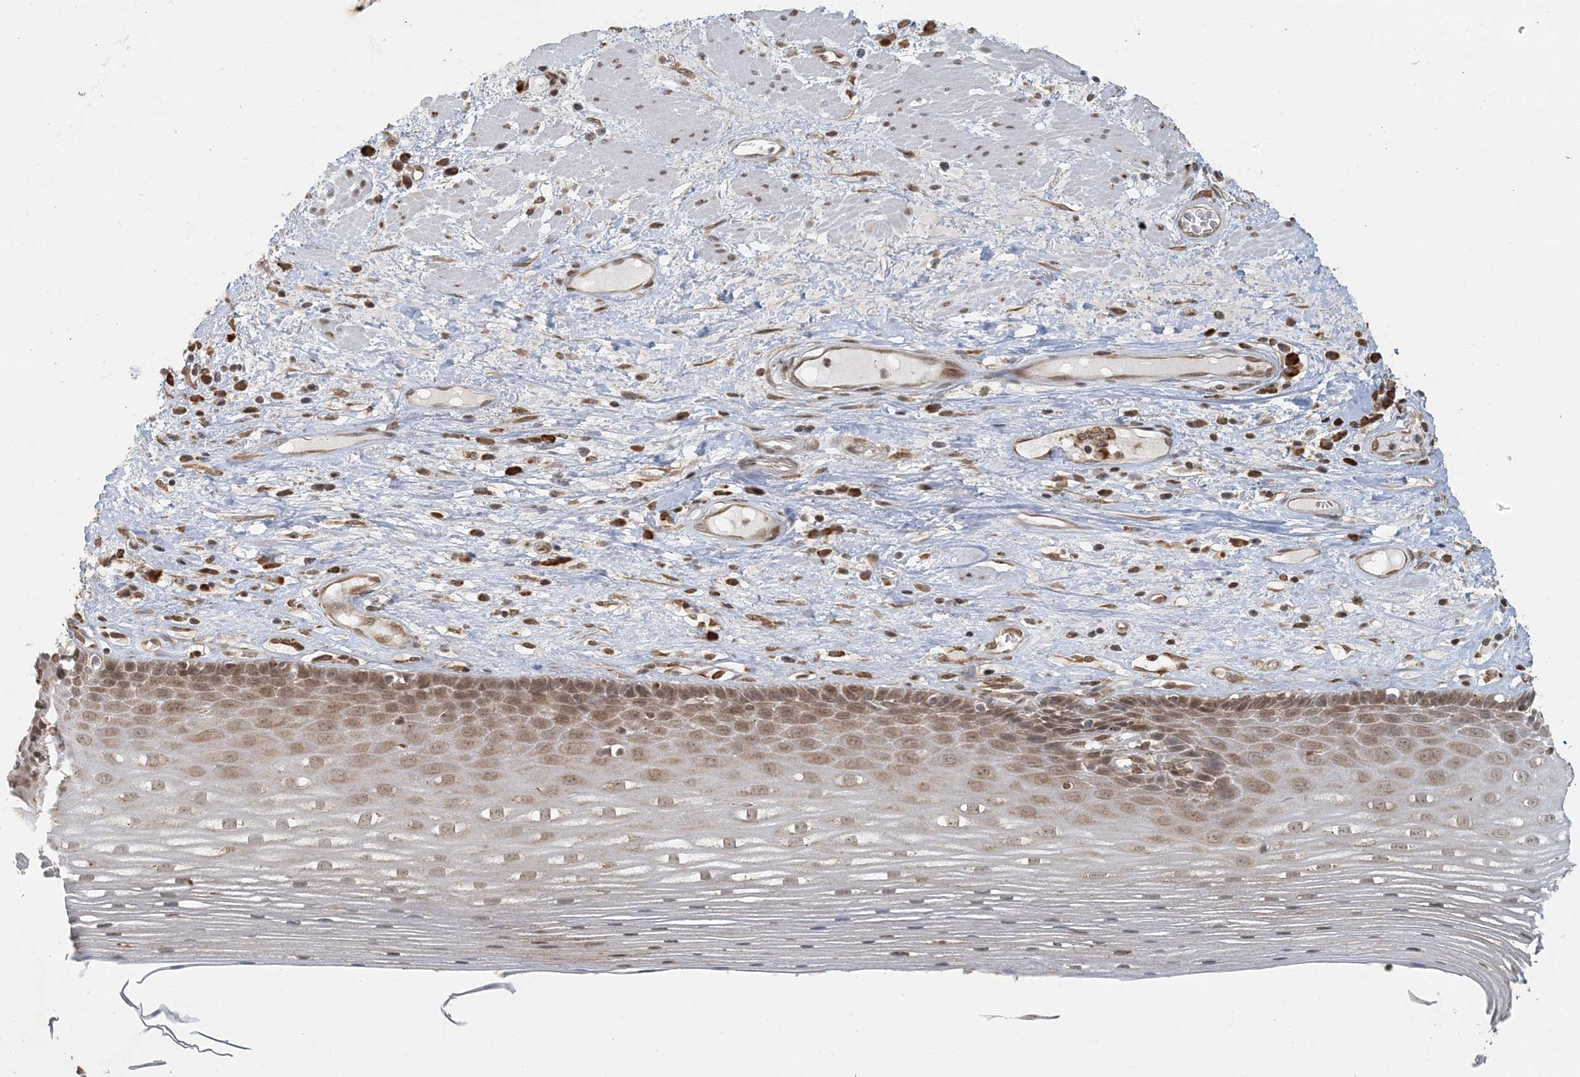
{"staining": {"intensity": "moderate", "quantity": ">75%", "location": "nuclear"}, "tissue": "esophagus", "cell_type": "Squamous epithelial cells", "image_type": "normal", "snomed": [{"axis": "morphology", "description": "Normal tissue, NOS"}, {"axis": "topography", "description": "Esophagus"}], "caption": "Protein analysis of unremarkable esophagus reveals moderate nuclear expression in approximately >75% of squamous epithelial cells.", "gene": "AK9", "patient": {"sex": "male", "age": 62}}